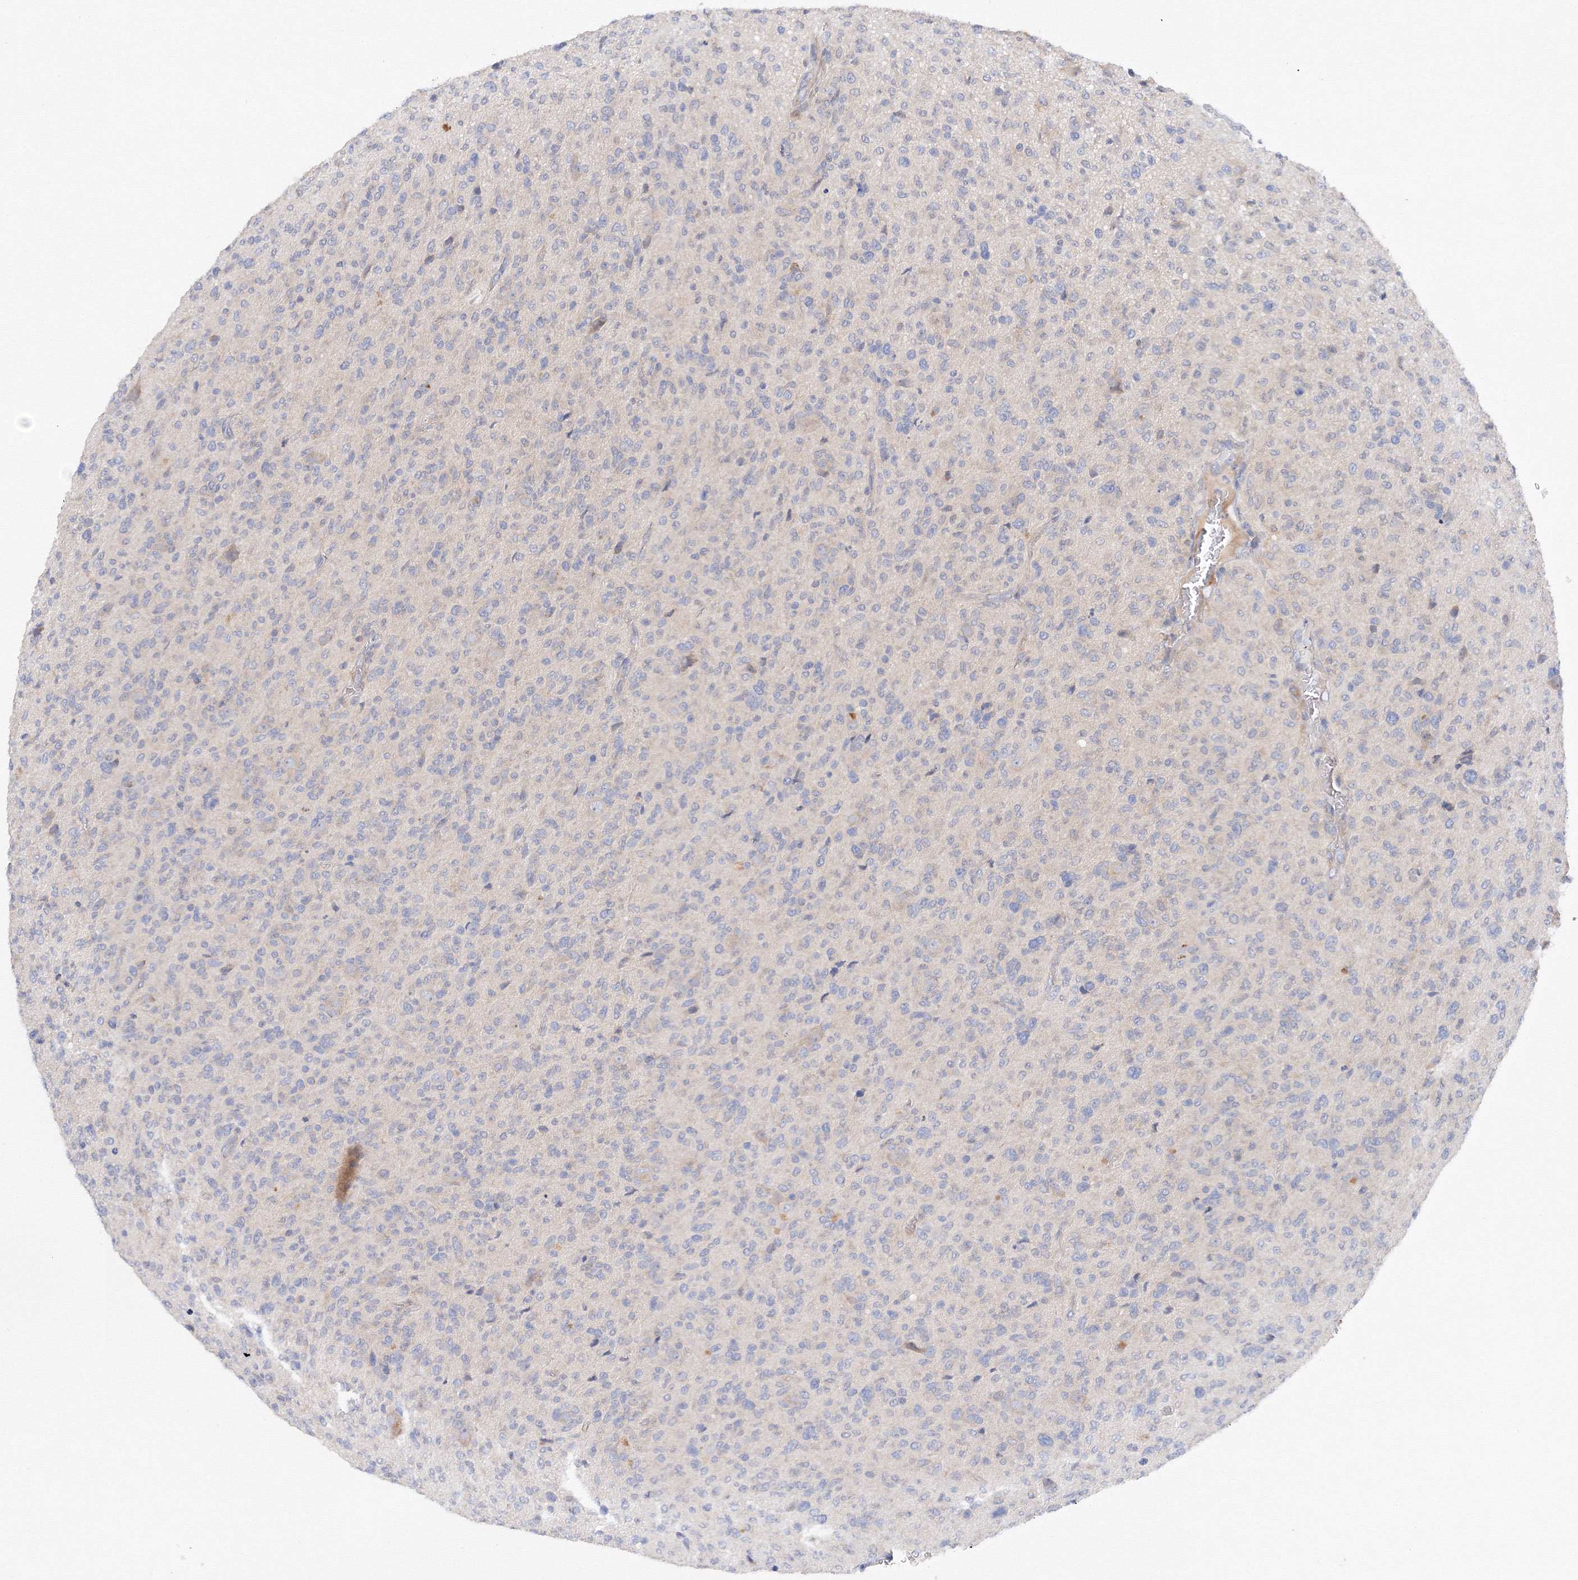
{"staining": {"intensity": "negative", "quantity": "none", "location": "none"}, "tissue": "glioma", "cell_type": "Tumor cells", "image_type": "cancer", "snomed": [{"axis": "morphology", "description": "Glioma, malignant, High grade"}, {"axis": "topography", "description": "Brain"}], "caption": "Malignant glioma (high-grade) was stained to show a protein in brown. There is no significant positivity in tumor cells.", "gene": "DIS3L2", "patient": {"sex": "female", "age": 57}}